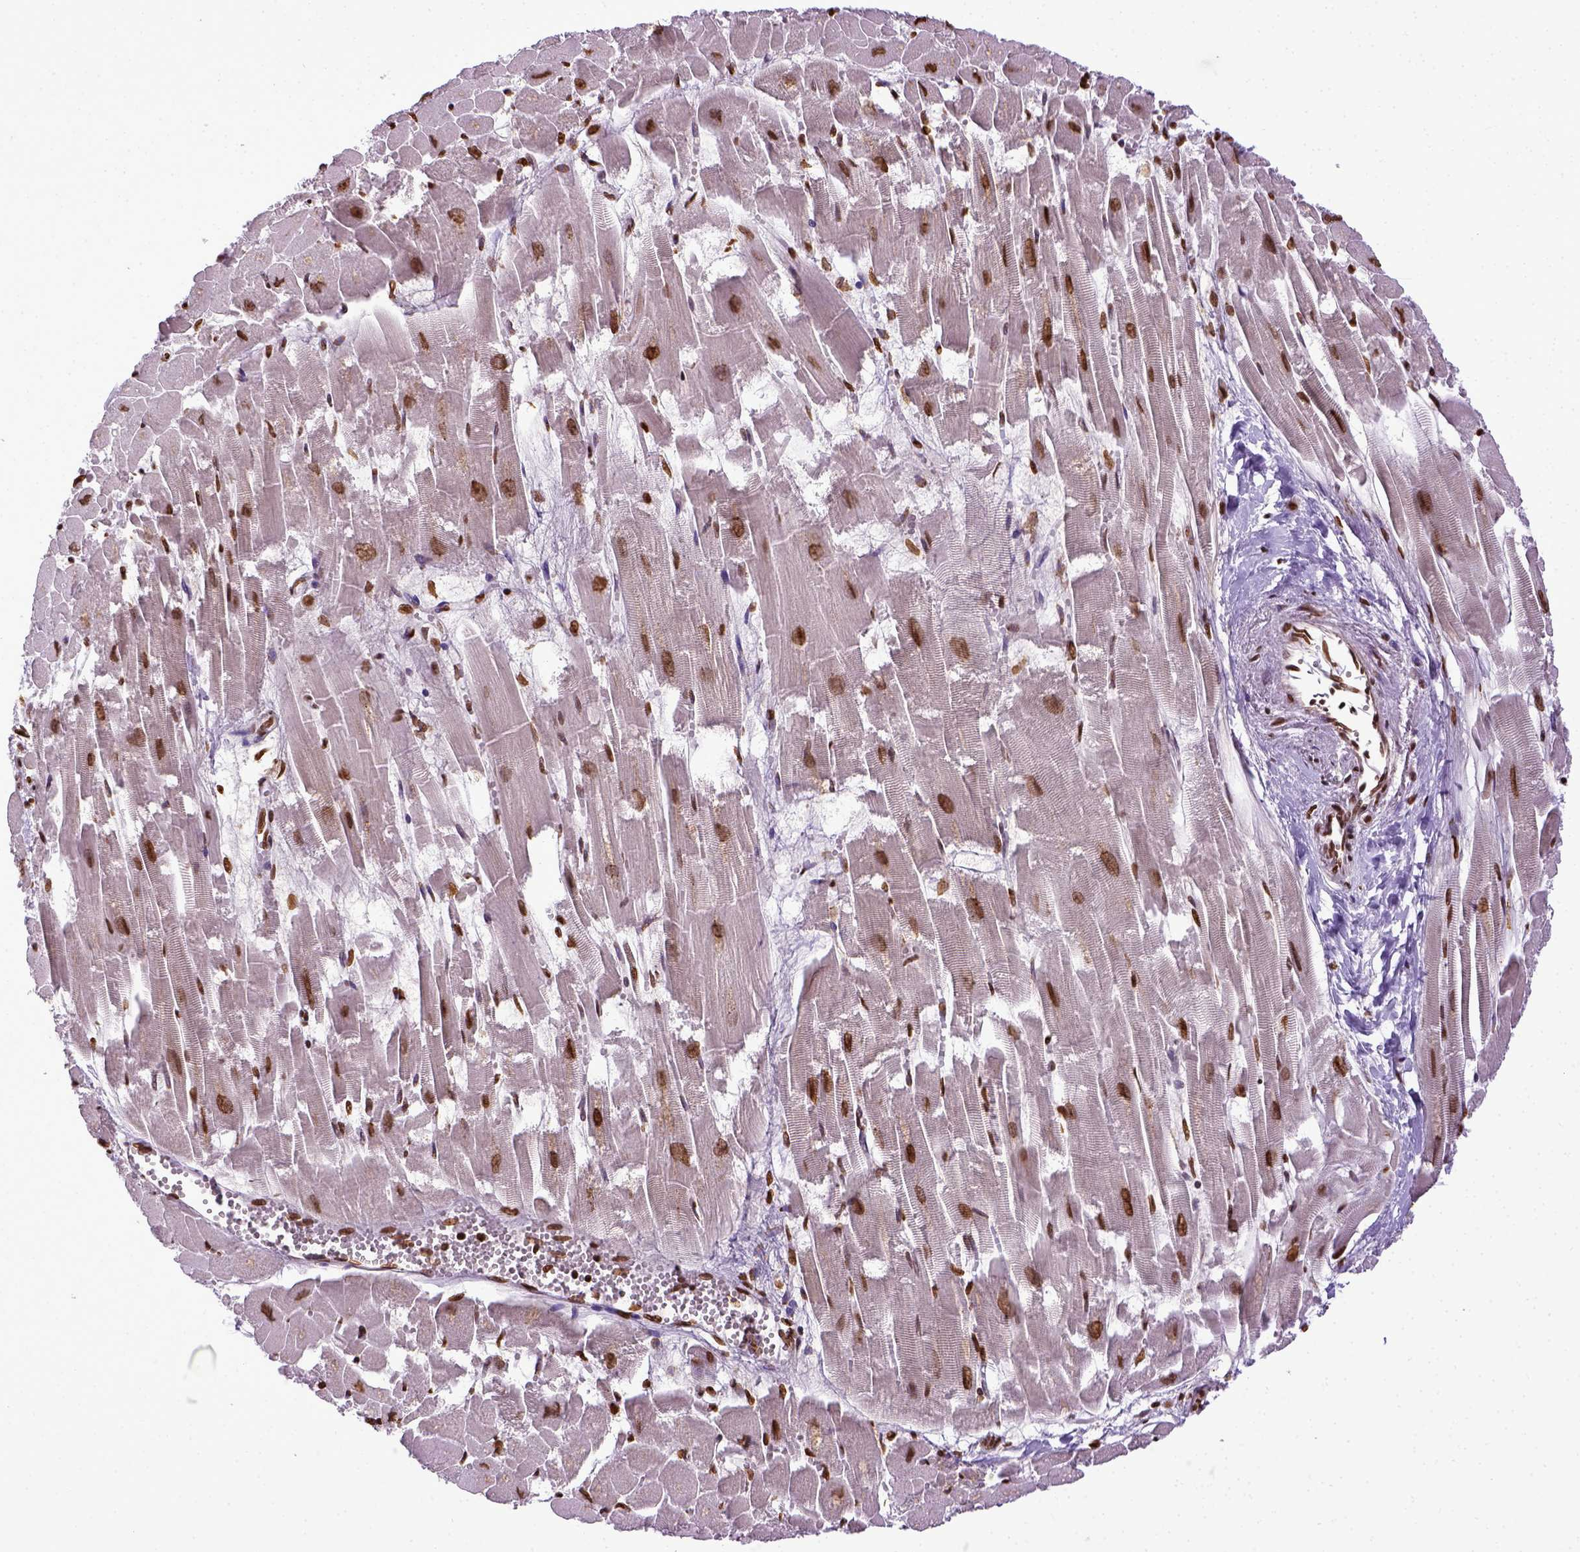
{"staining": {"intensity": "moderate", "quantity": ">75%", "location": "nuclear"}, "tissue": "heart muscle", "cell_type": "Cardiomyocytes", "image_type": "normal", "snomed": [{"axis": "morphology", "description": "Normal tissue, NOS"}, {"axis": "topography", "description": "Heart"}], "caption": "High-magnification brightfield microscopy of unremarkable heart muscle stained with DAB (3,3'-diaminobenzidine) (brown) and counterstained with hematoxylin (blue). cardiomyocytes exhibit moderate nuclear staining is seen in approximately>75% of cells.", "gene": "ZNF75D", "patient": {"sex": "female", "age": 52}}